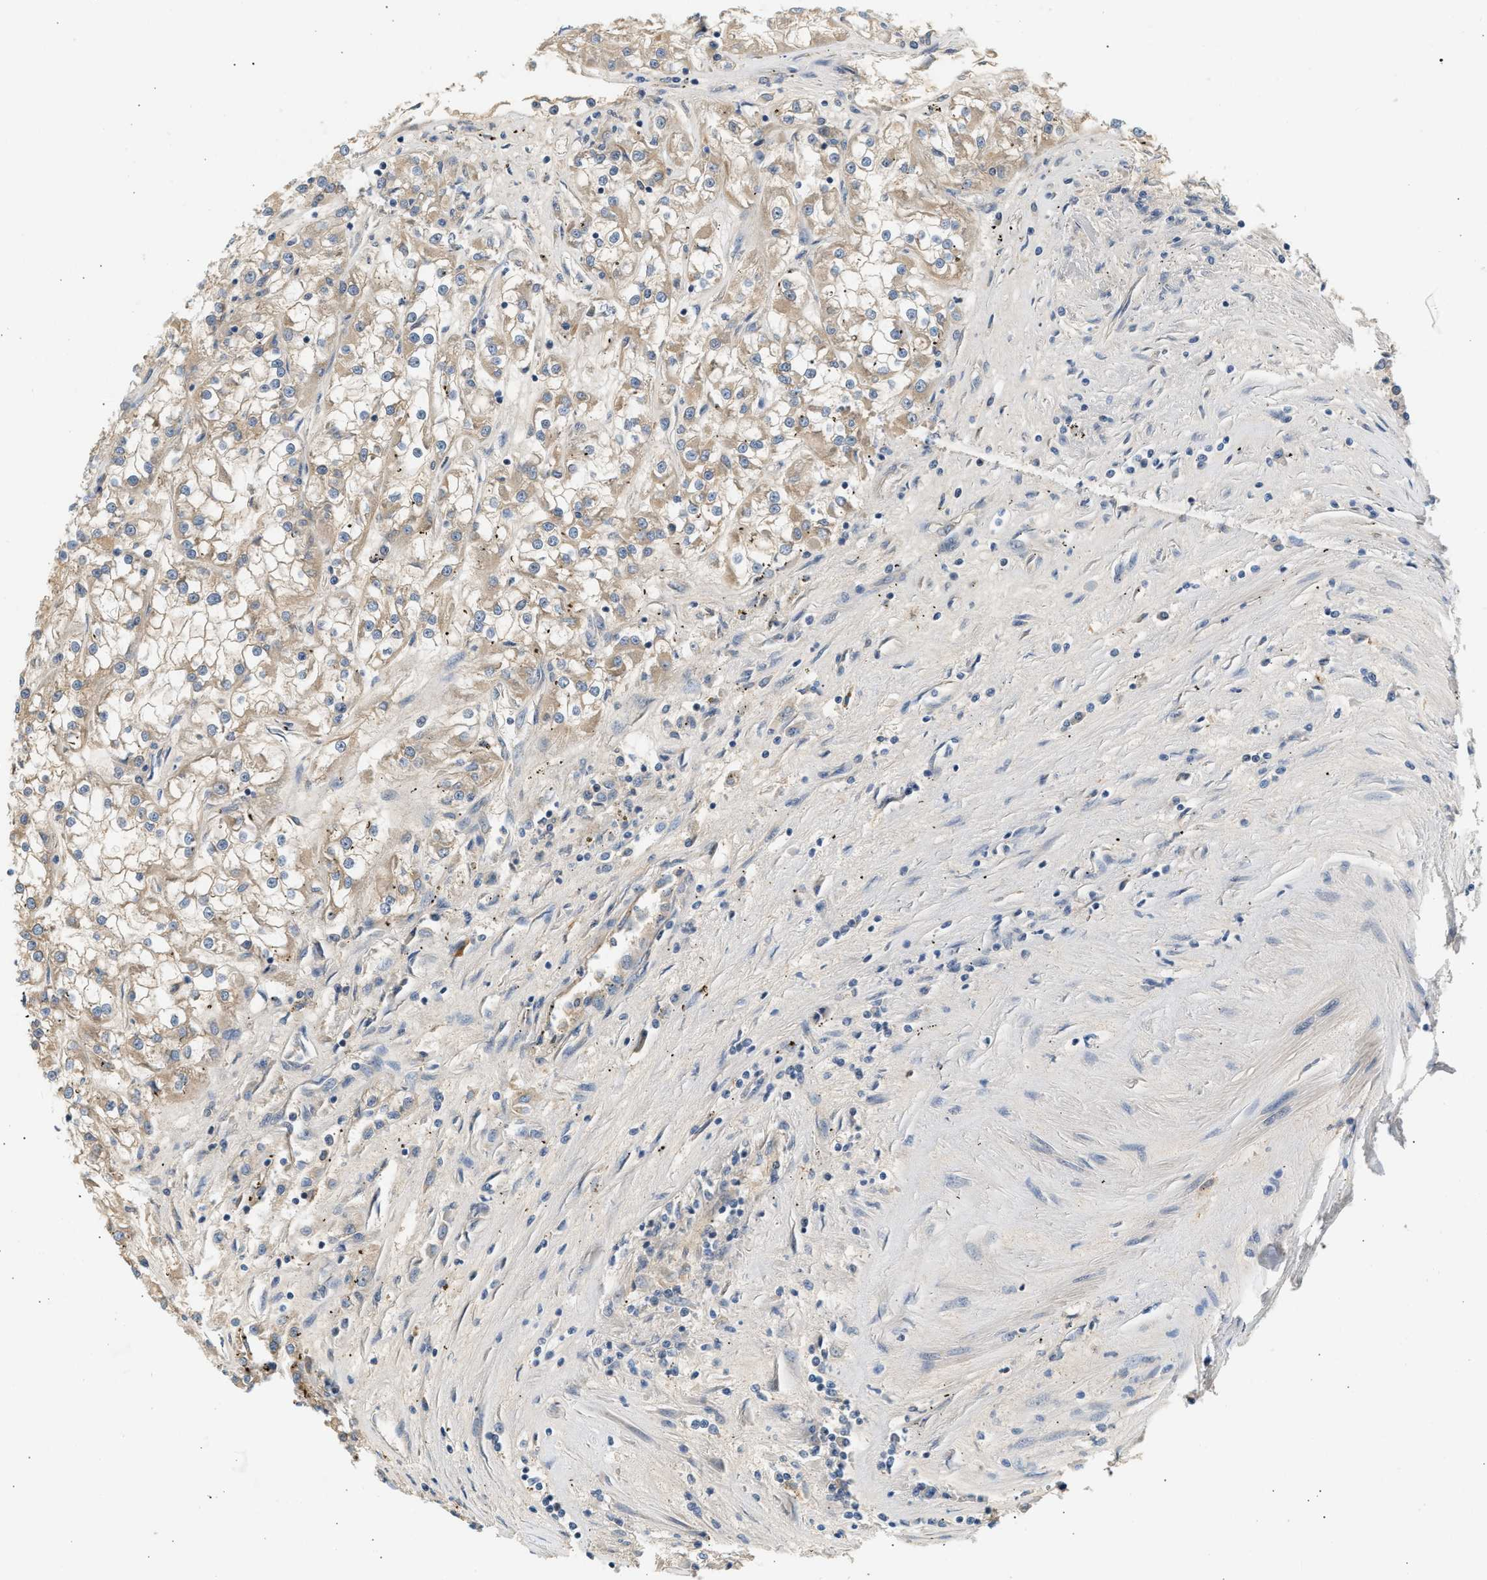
{"staining": {"intensity": "weak", "quantity": ">75%", "location": "cytoplasmic/membranous"}, "tissue": "renal cancer", "cell_type": "Tumor cells", "image_type": "cancer", "snomed": [{"axis": "morphology", "description": "Adenocarcinoma, NOS"}, {"axis": "topography", "description": "Kidney"}], "caption": "A brown stain labels weak cytoplasmic/membranous positivity of a protein in human renal cancer (adenocarcinoma) tumor cells.", "gene": "WDR31", "patient": {"sex": "female", "age": 52}}